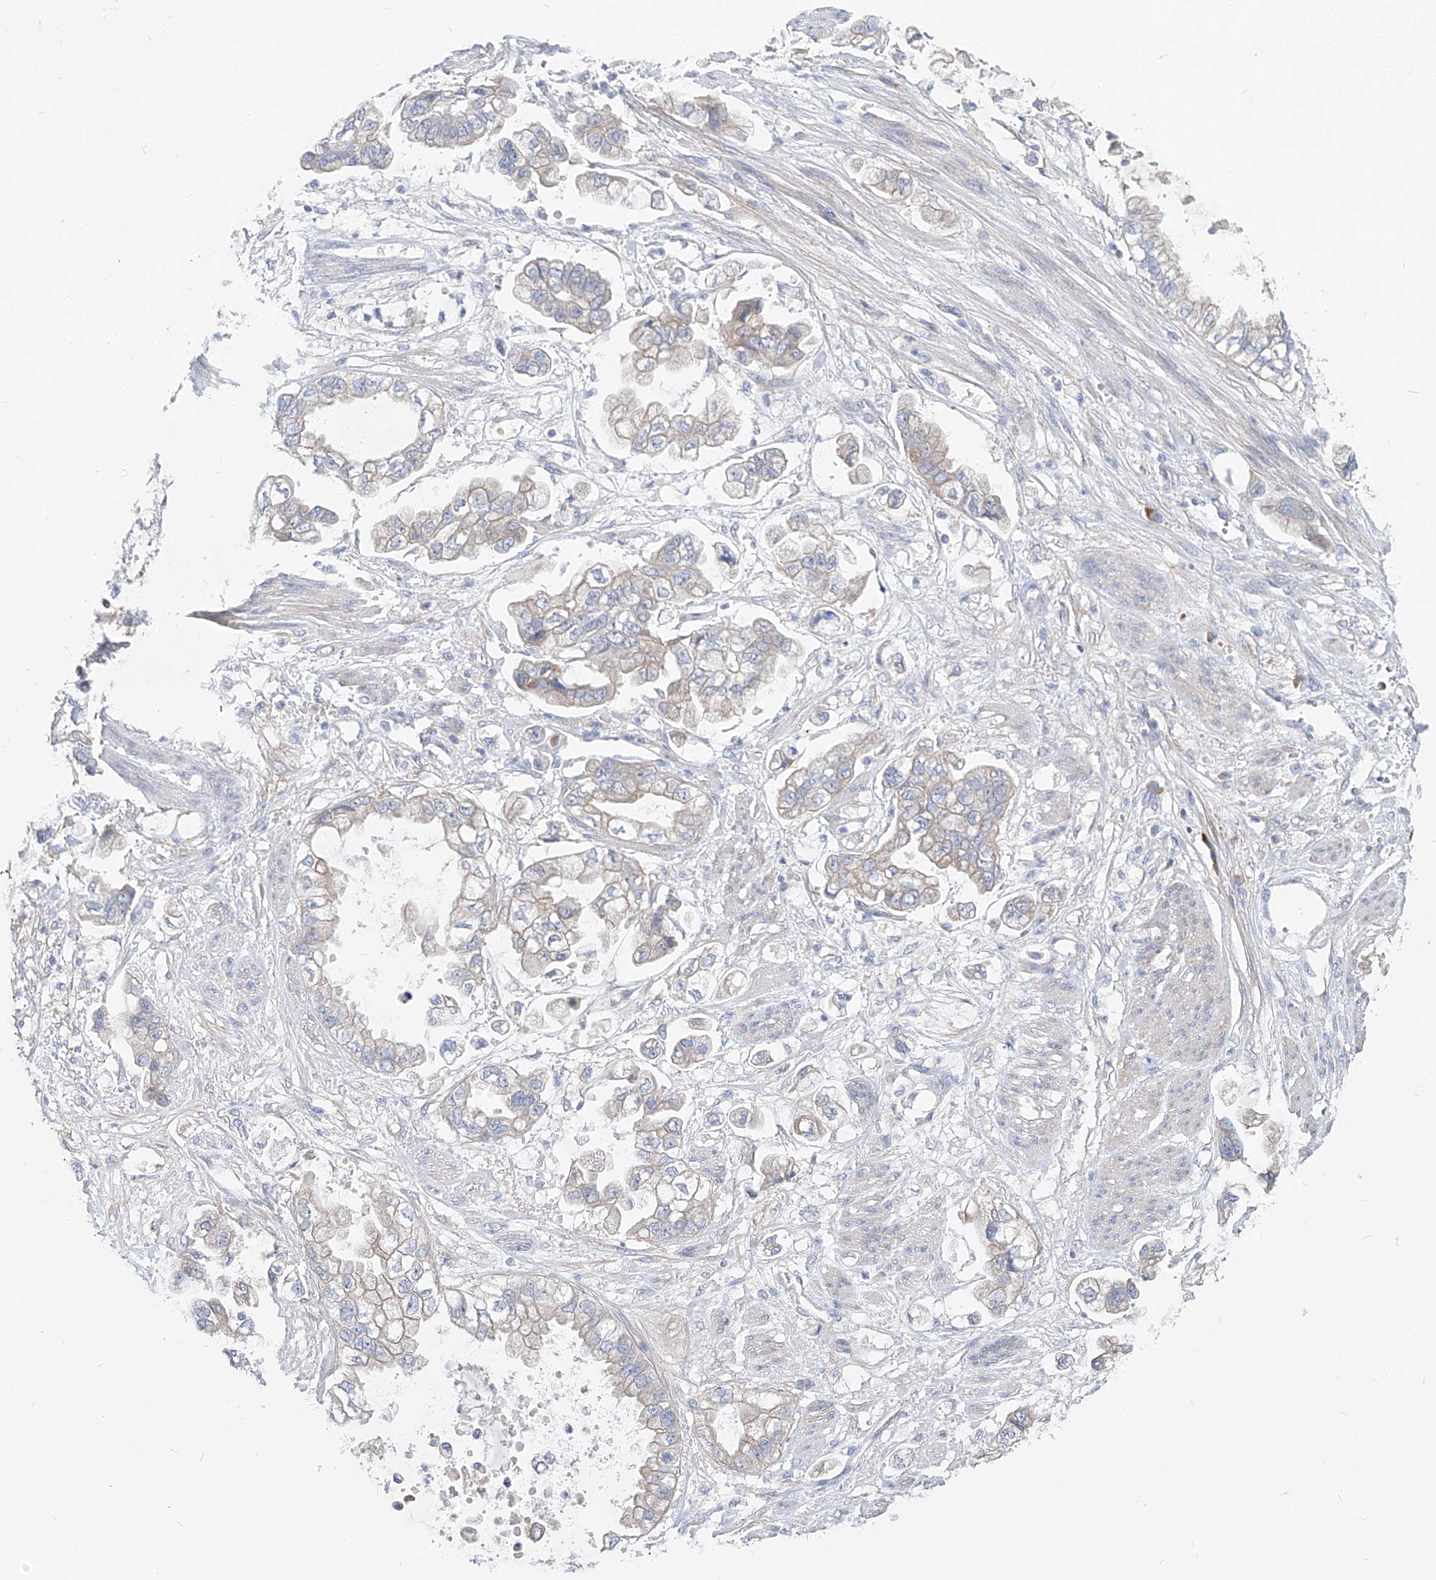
{"staining": {"intensity": "weak", "quantity": "<25%", "location": "cytoplasmic/membranous"}, "tissue": "stomach cancer", "cell_type": "Tumor cells", "image_type": "cancer", "snomed": [{"axis": "morphology", "description": "Adenocarcinoma, NOS"}, {"axis": "topography", "description": "Stomach"}], "caption": "Stomach cancer stained for a protein using IHC demonstrates no expression tumor cells.", "gene": "UFL1", "patient": {"sex": "male", "age": 62}}